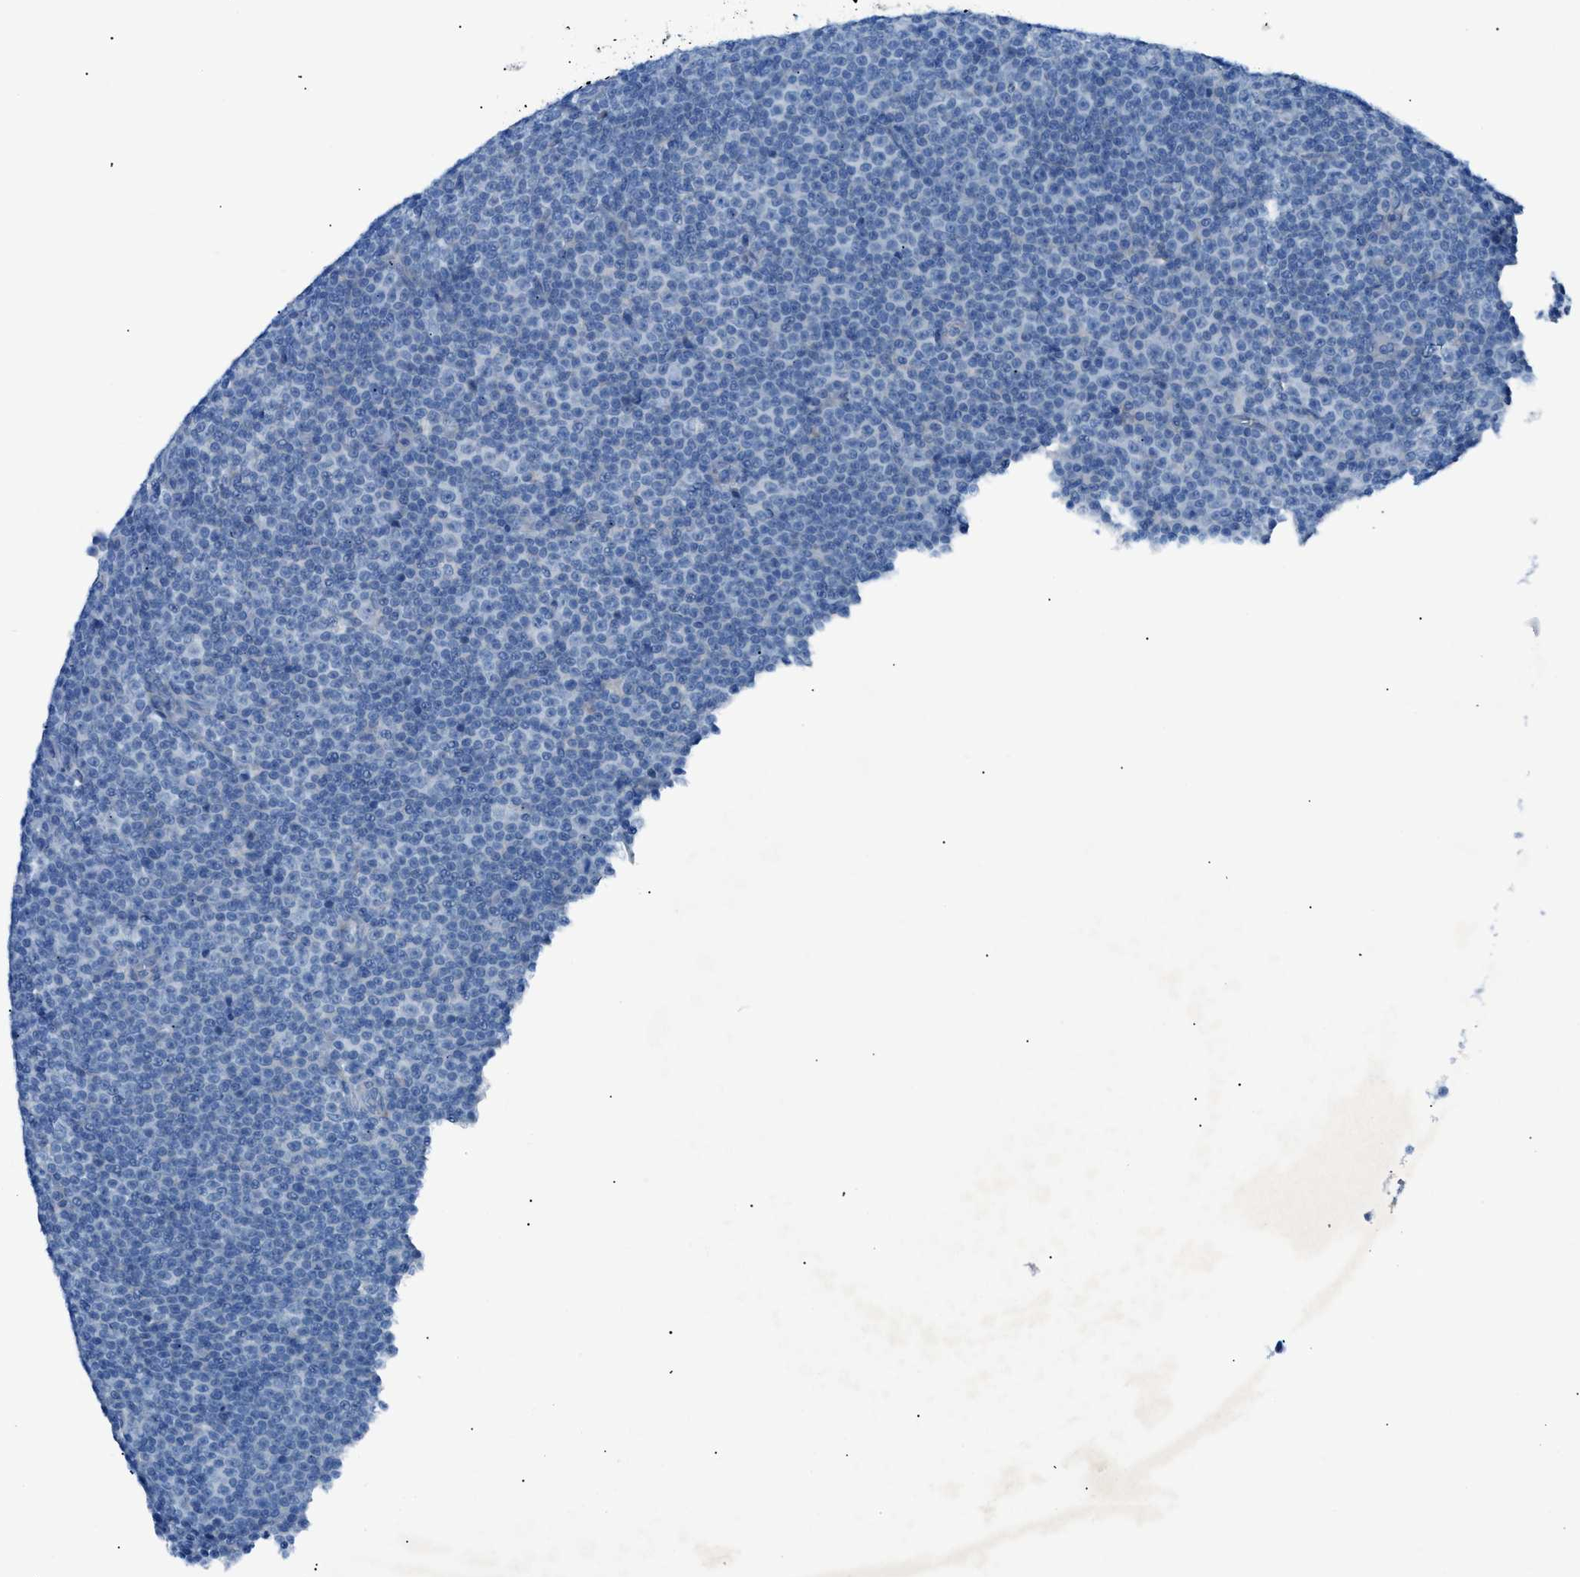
{"staining": {"intensity": "negative", "quantity": "none", "location": "none"}, "tissue": "lymphoma", "cell_type": "Tumor cells", "image_type": "cancer", "snomed": [{"axis": "morphology", "description": "Malignant lymphoma, non-Hodgkin's type, Low grade"}, {"axis": "topography", "description": "Lymph node"}], "caption": "The micrograph reveals no significant positivity in tumor cells of malignant lymphoma, non-Hodgkin's type (low-grade).", "gene": "C5AR2", "patient": {"sex": "female", "age": 67}}